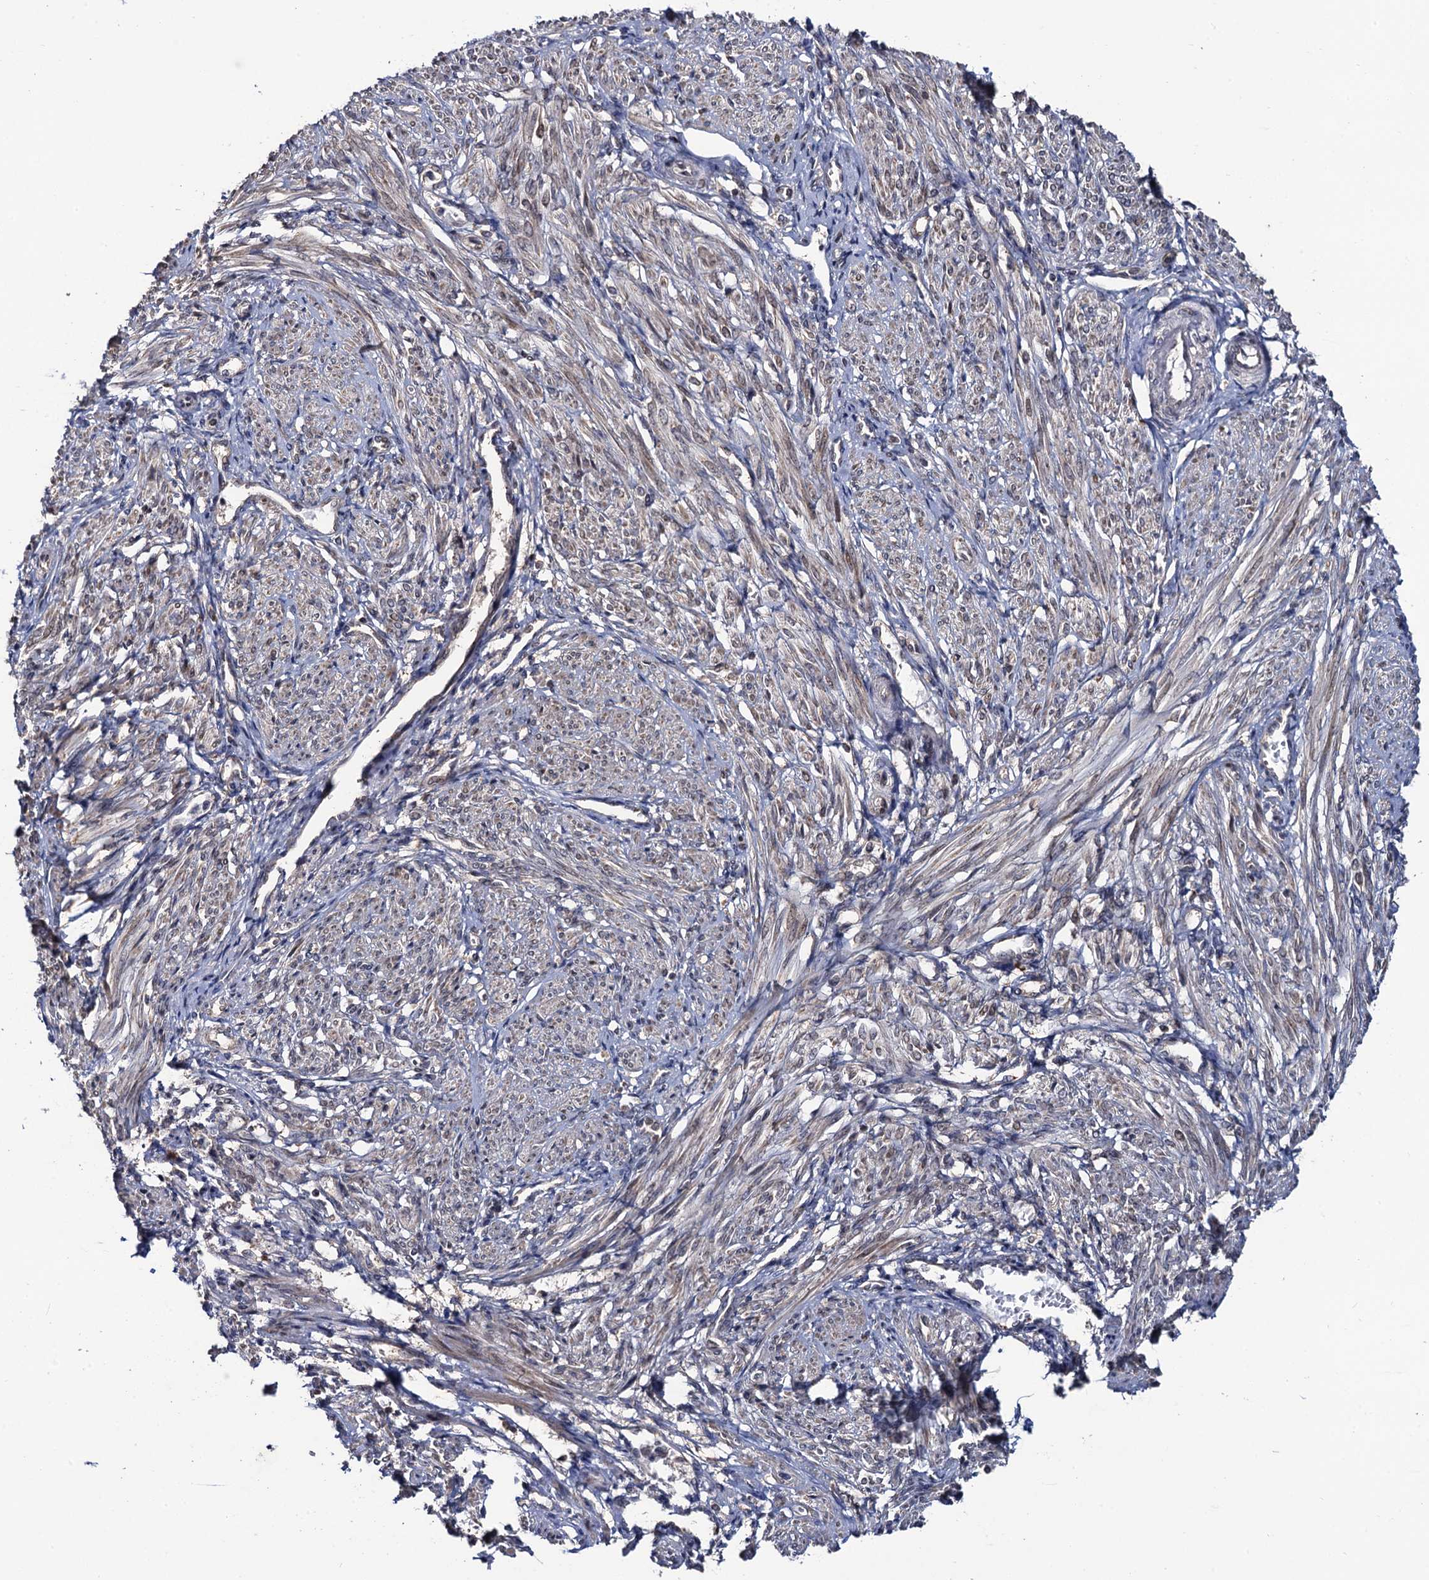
{"staining": {"intensity": "weak", "quantity": "25%-75%", "location": "cytoplasmic/membranous"}, "tissue": "smooth muscle", "cell_type": "Smooth muscle cells", "image_type": "normal", "snomed": [{"axis": "morphology", "description": "Normal tissue, NOS"}, {"axis": "topography", "description": "Smooth muscle"}], "caption": "IHC photomicrograph of normal smooth muscle stained for a protein (brown), which displays low levels of weak cytoplasmic/membranous expression in approximately 25%-75% of smooth muscle cells.", "gene": "LRRC63", "patient": {"sex": "female", "age": 39}}